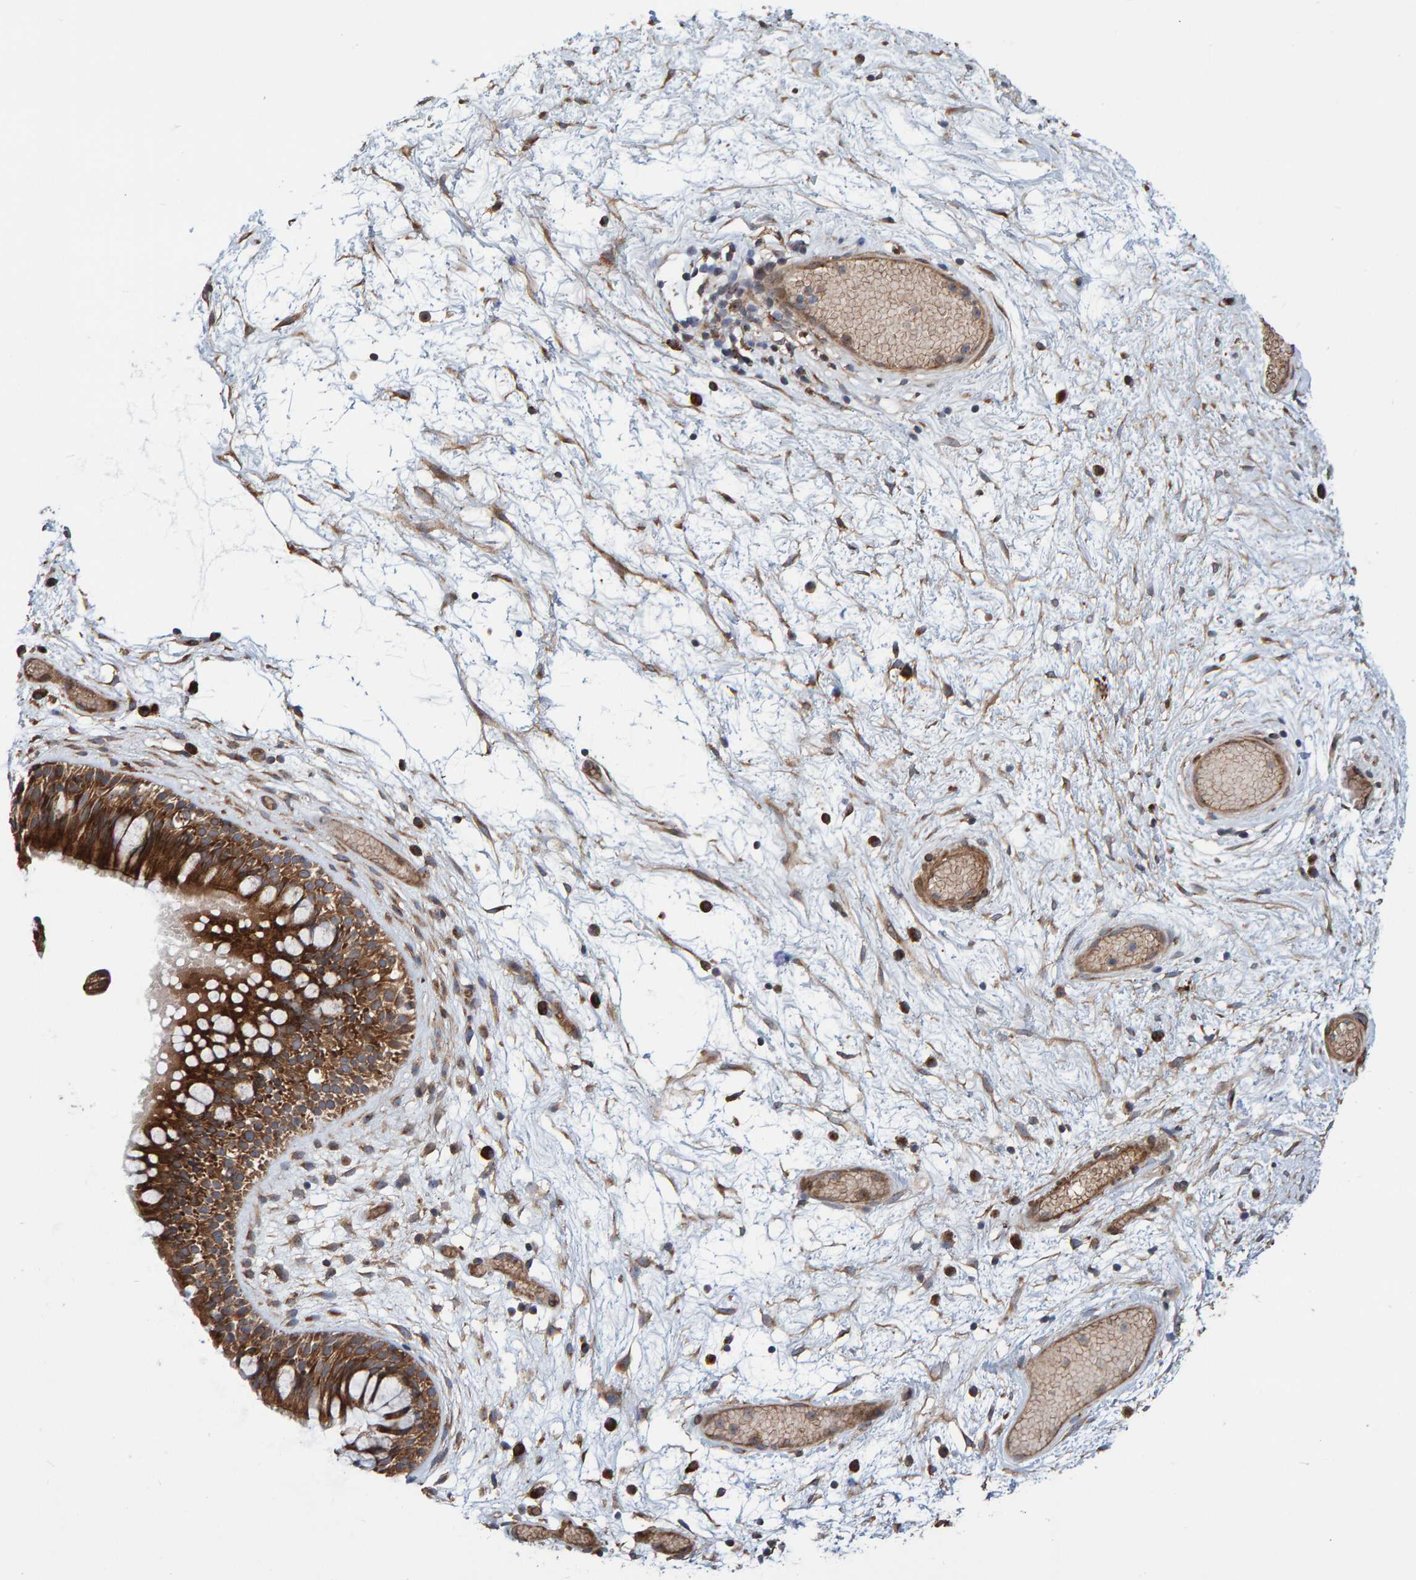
{"staining": {"intensity": "strong", "quantity": ">75%", "location": "cytoplasmic/membranous"}, "tissue": "nasopharynx", "cell_type": "Respiratory epithelial cells", "image_type": "normal", "snomed": [{"axis": "morphology", "description": "Normal tissue, NOS"}, {"axis": "morphology", "description": "Inflammation, NOS"}, {"axis": "topography", "description": "Nasopharynx"}], "caption": "Strong cytoplasmic/membranous expression for a protein is identified in about >75% of respiratory epithelial cells of normal nasopharynx using immunohistochemistry (IHC).", "gene": "KIAA0753", "patient": {"sex": "male", "age": 48}}